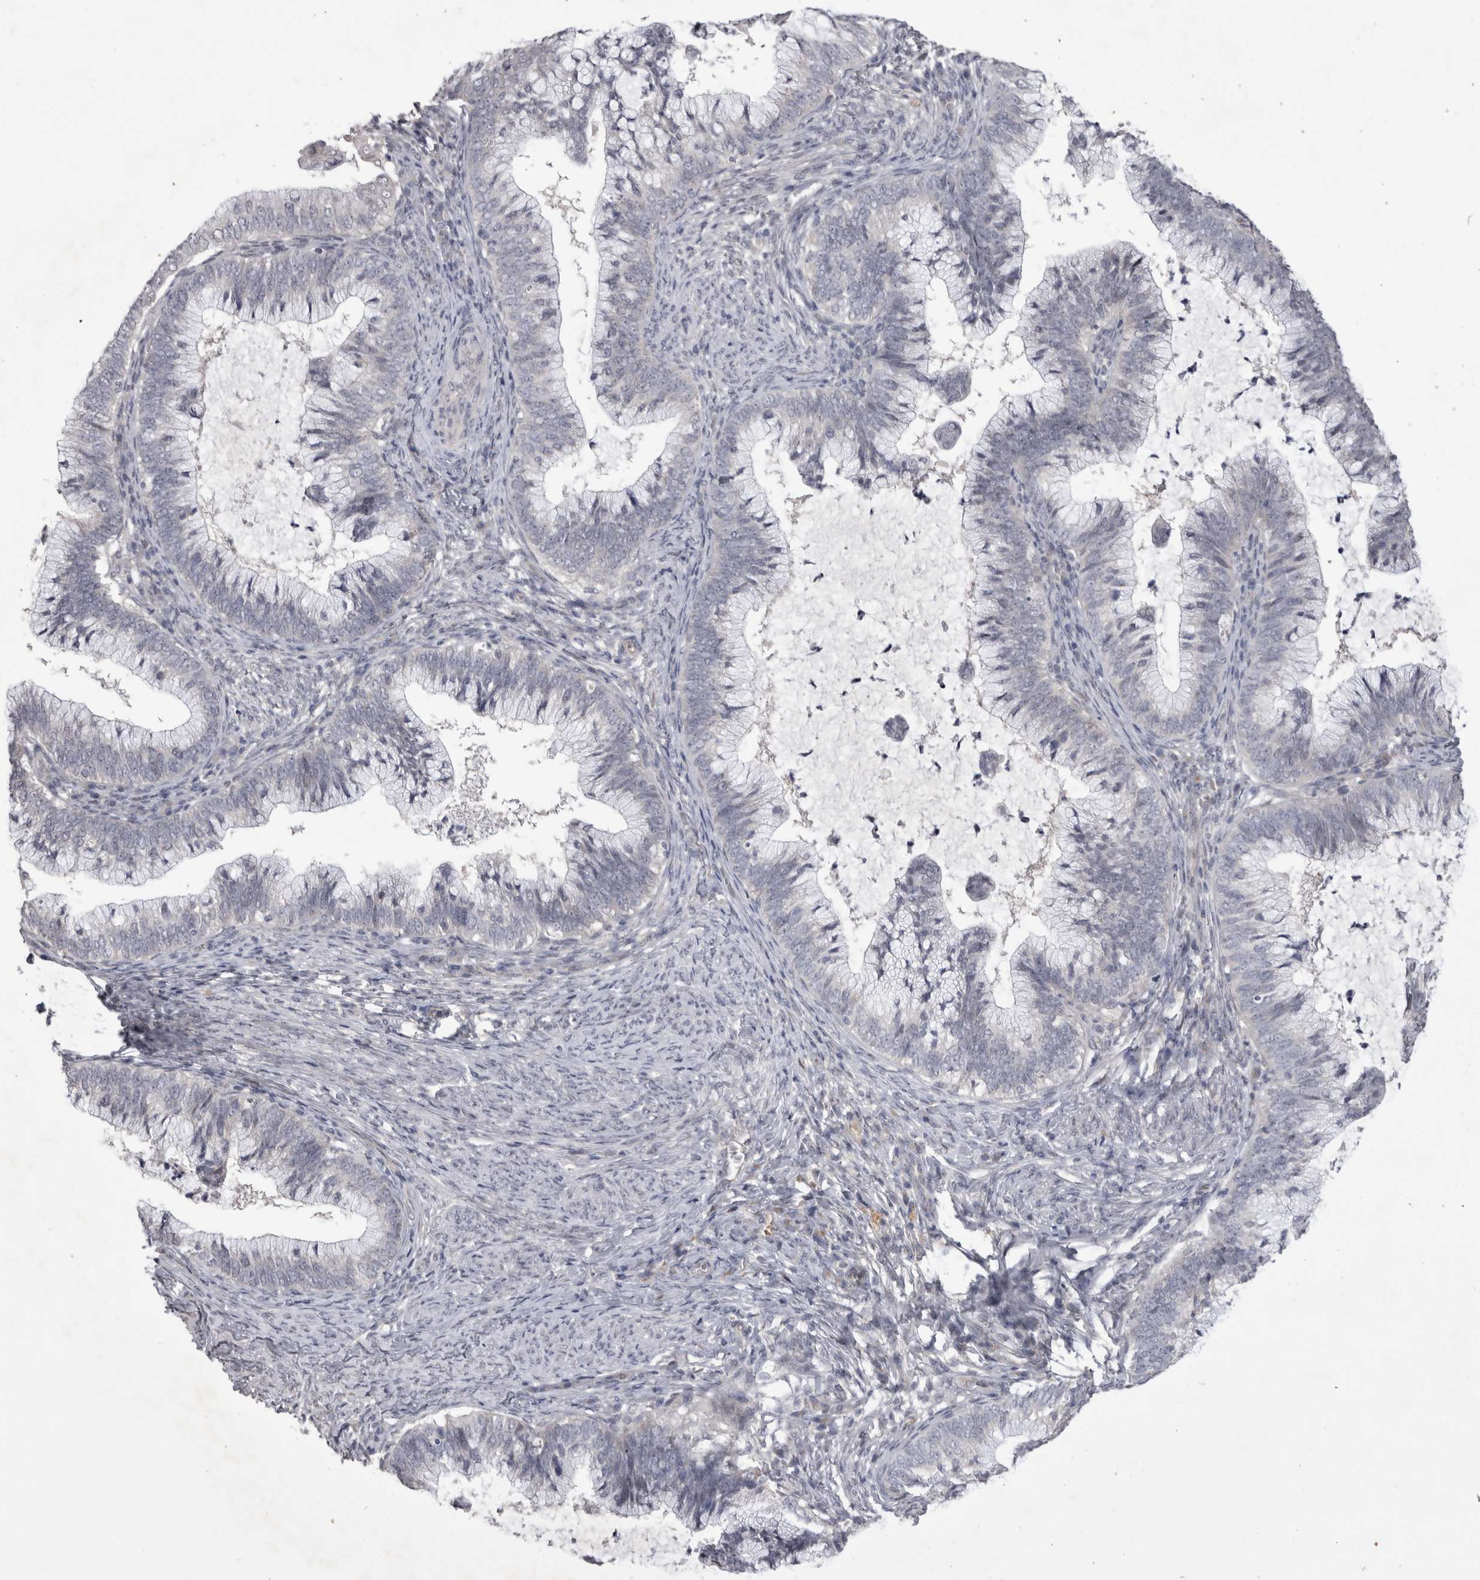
{"staining": {"intensity": "negative", "quantity": "none", "location": "none"}, "tissue": "cervical cancer", "cell_type": "Tumor cells", "image_type": "cancer", "snomed": [{"axis": "morphology", "description": "Adenocarcinoma, NOS"}, {"axis": "topography", "description": "Cervix"}], "caption": "Histopathology image shows no significant protein positivity in tumor cells of cervical cancer.", "gene": "IFI44", "patient": {"sex": "female", "age": 36}}